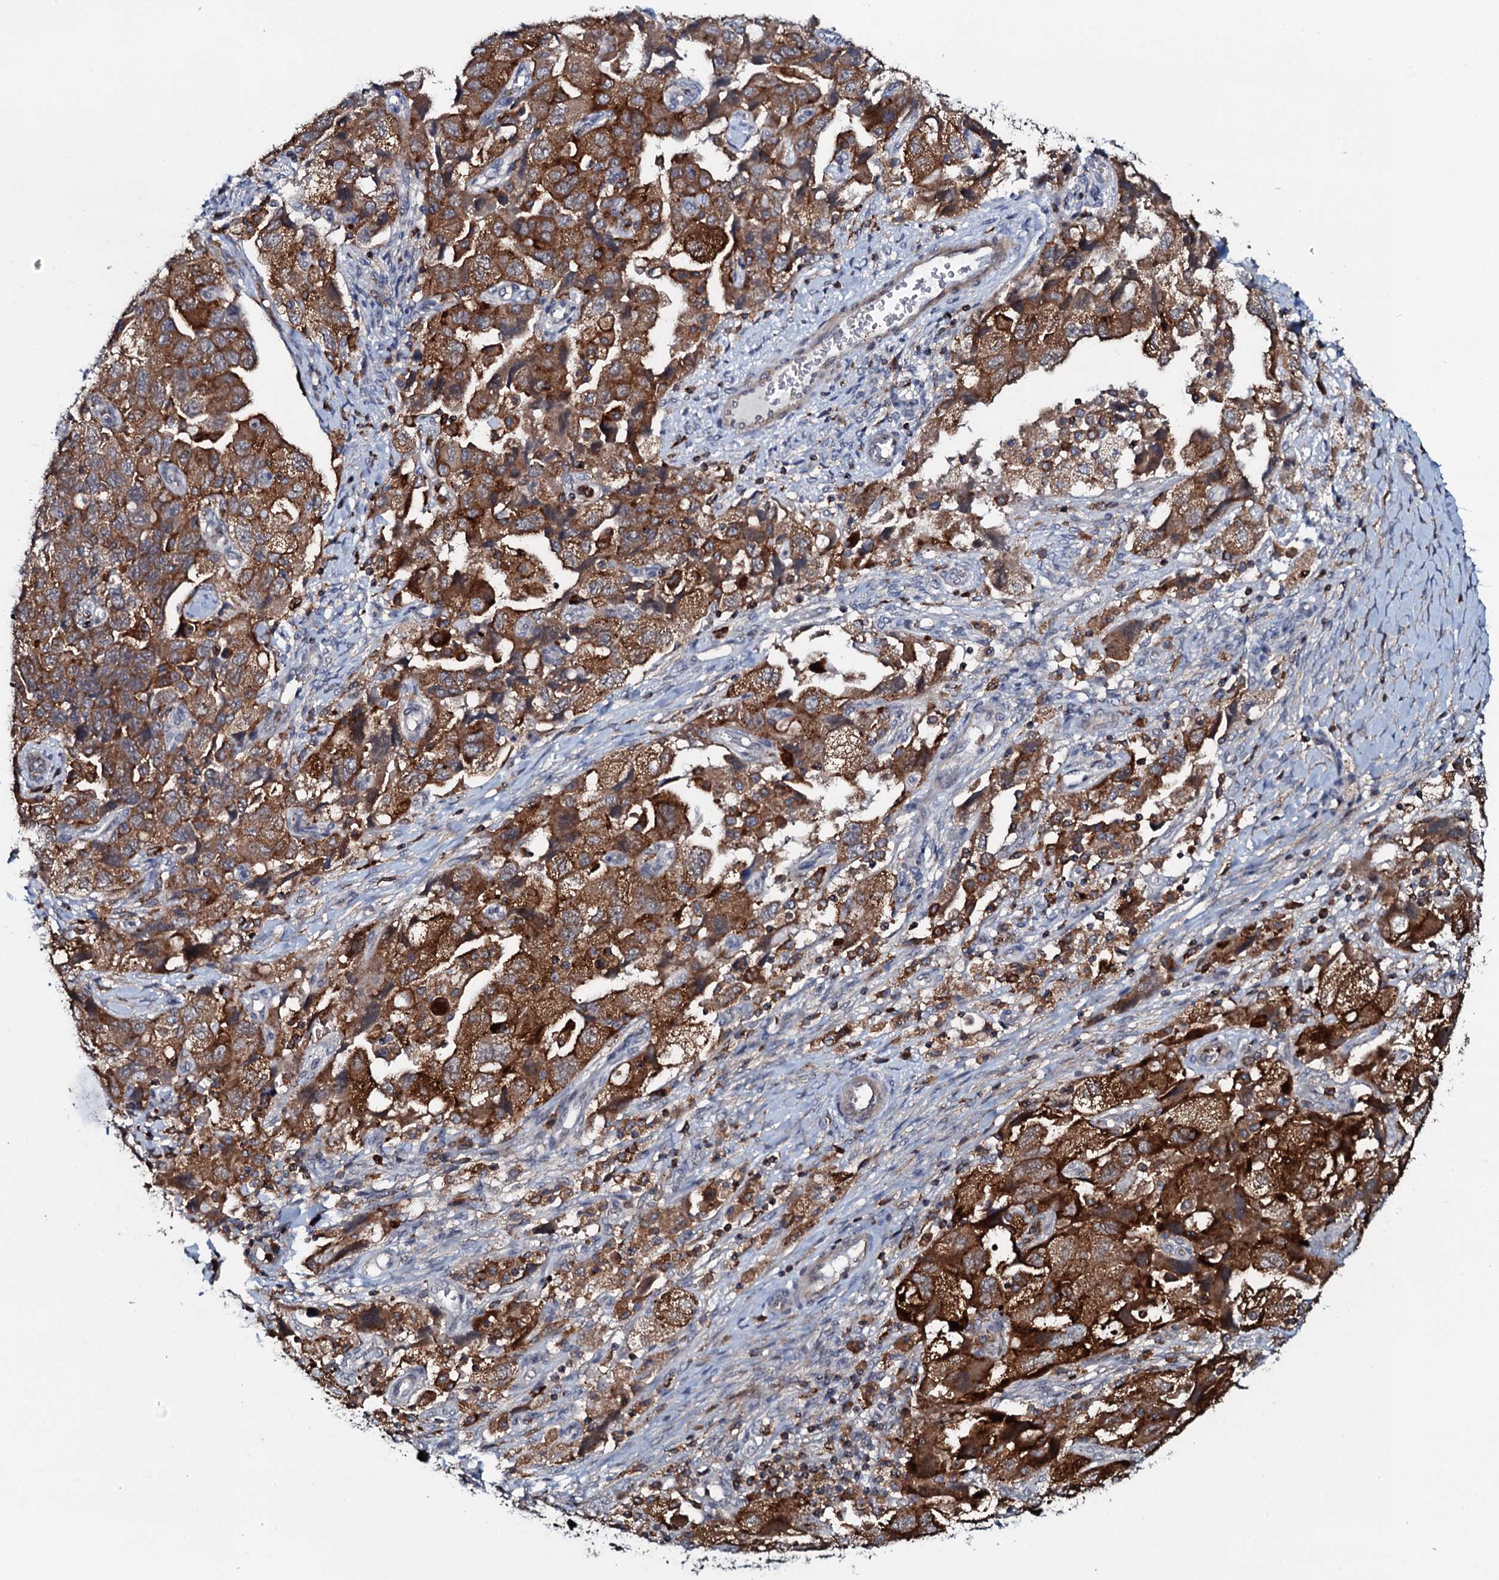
{"staining": {"intensity": "strong", "quantity": ">75%", "location": "cytoplasmic/membranous"}, "tissue": "ovarian cancer", "cell_type": "Tumor cells", "image_type": "cancer", "snomed": [{"axis": "morphology", "description": "Carcinoma, NOS"}, {"axis": "morphology", "description": "Cystadenocarcinoma, serous, NOS"}, {"axis": "topography", "description": "Ovary"}], "caption": "Immunohistochemistry (DAB (3,3'-diaminobenzidine)) staining of human ovarian cancer exhibits strong cytoplasmic/membranous protein expression in about >75% of tumor cells. (Brightfield microscopy of DAB IHC at high magnification).", "gene": "VAMP8", "patient": {"sex": "female", "age": 69}}